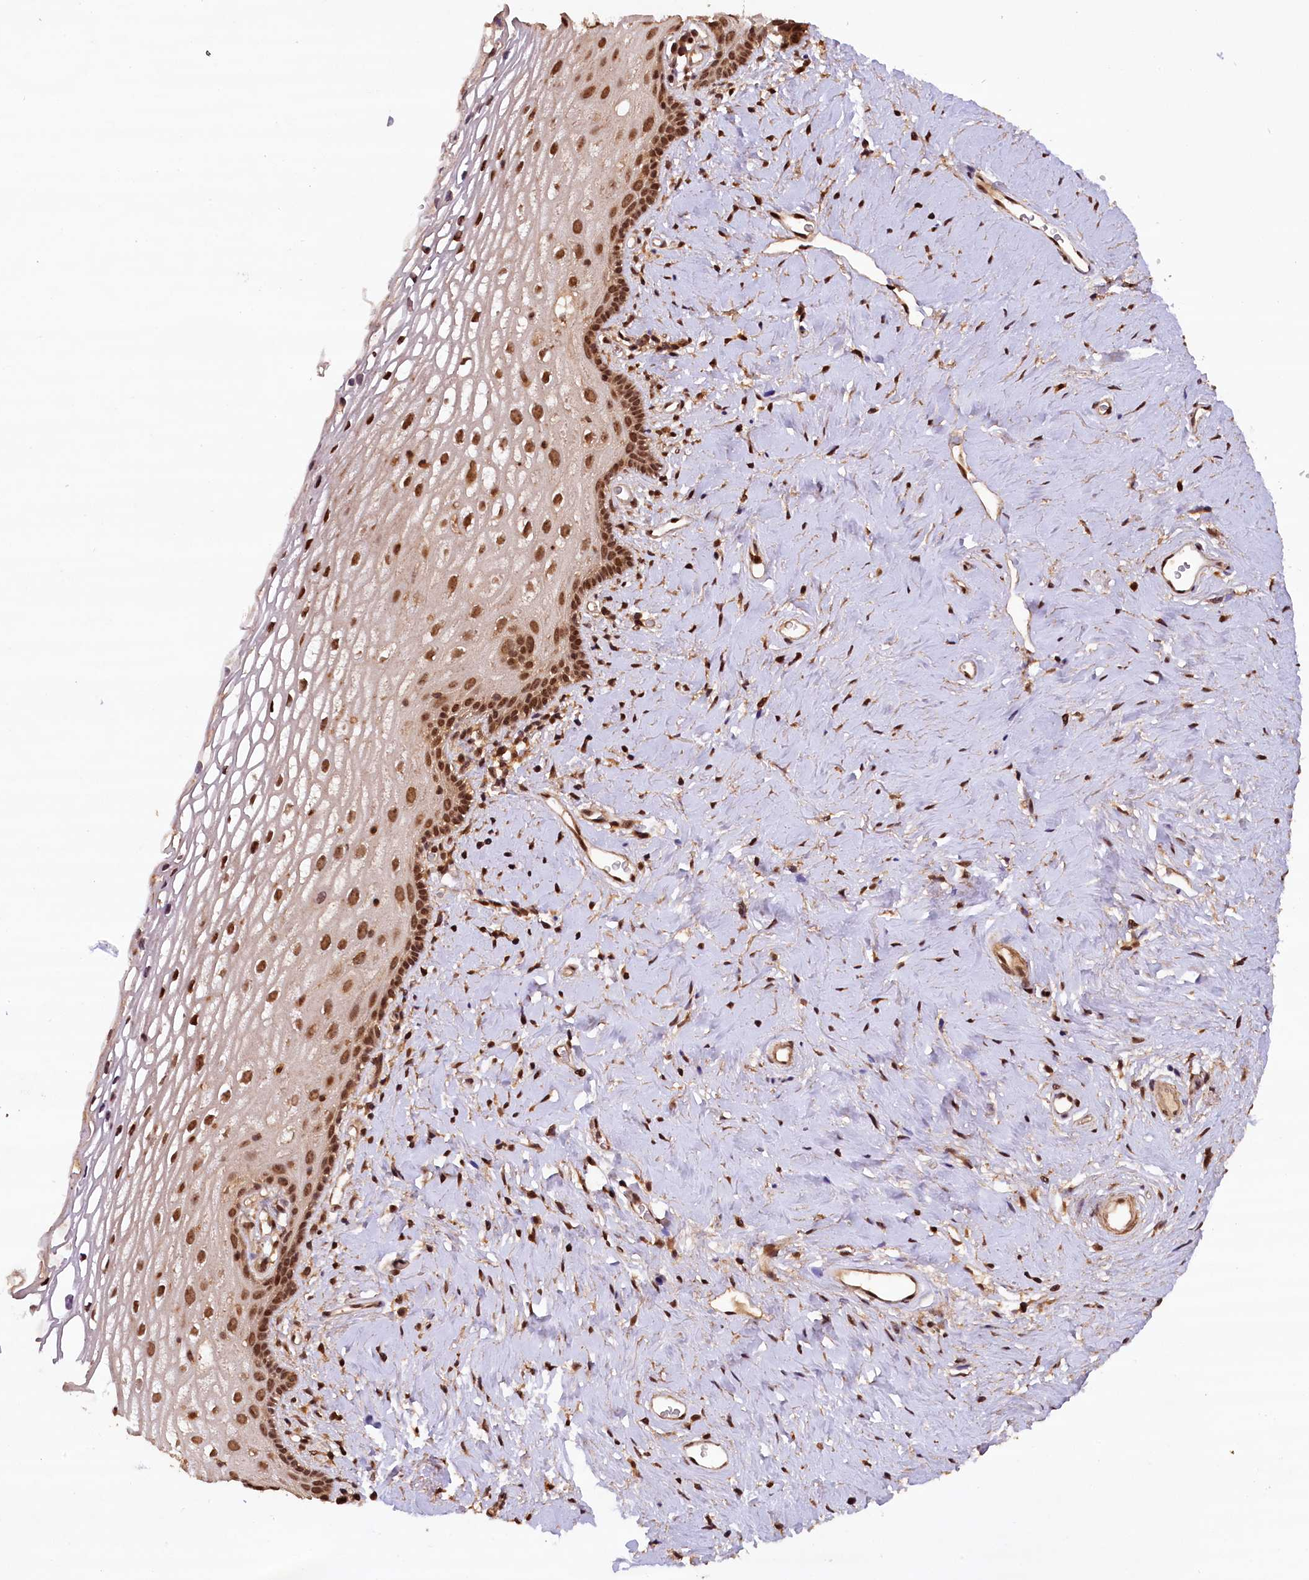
{"staining": {"intensity": "strong", "quantity": ">75%", "location": "nuclear"}, "tissue": "vagina", "cell_type": "Squamous epithelial cells", "image_type": "normal", "snomed": [{"axis": "morphology", "description": "Normal tissue, NOS"}, {"axis": "morphology", "description": "Adenocarcinoma, NOS"}, {"axis": "topography", "description": "Rectum"}, {"axis": "topography", "description": "Vagina"}], "caption": "Immunohistochemical staining of benign human vagina exhibits strong nuclear protein positivity in about >75% of squamous epithelial cells. (IHC, brightfield microscopy, high magnification).", "gene": "IST1", "patient": {"sex": "female", "age": 71}}